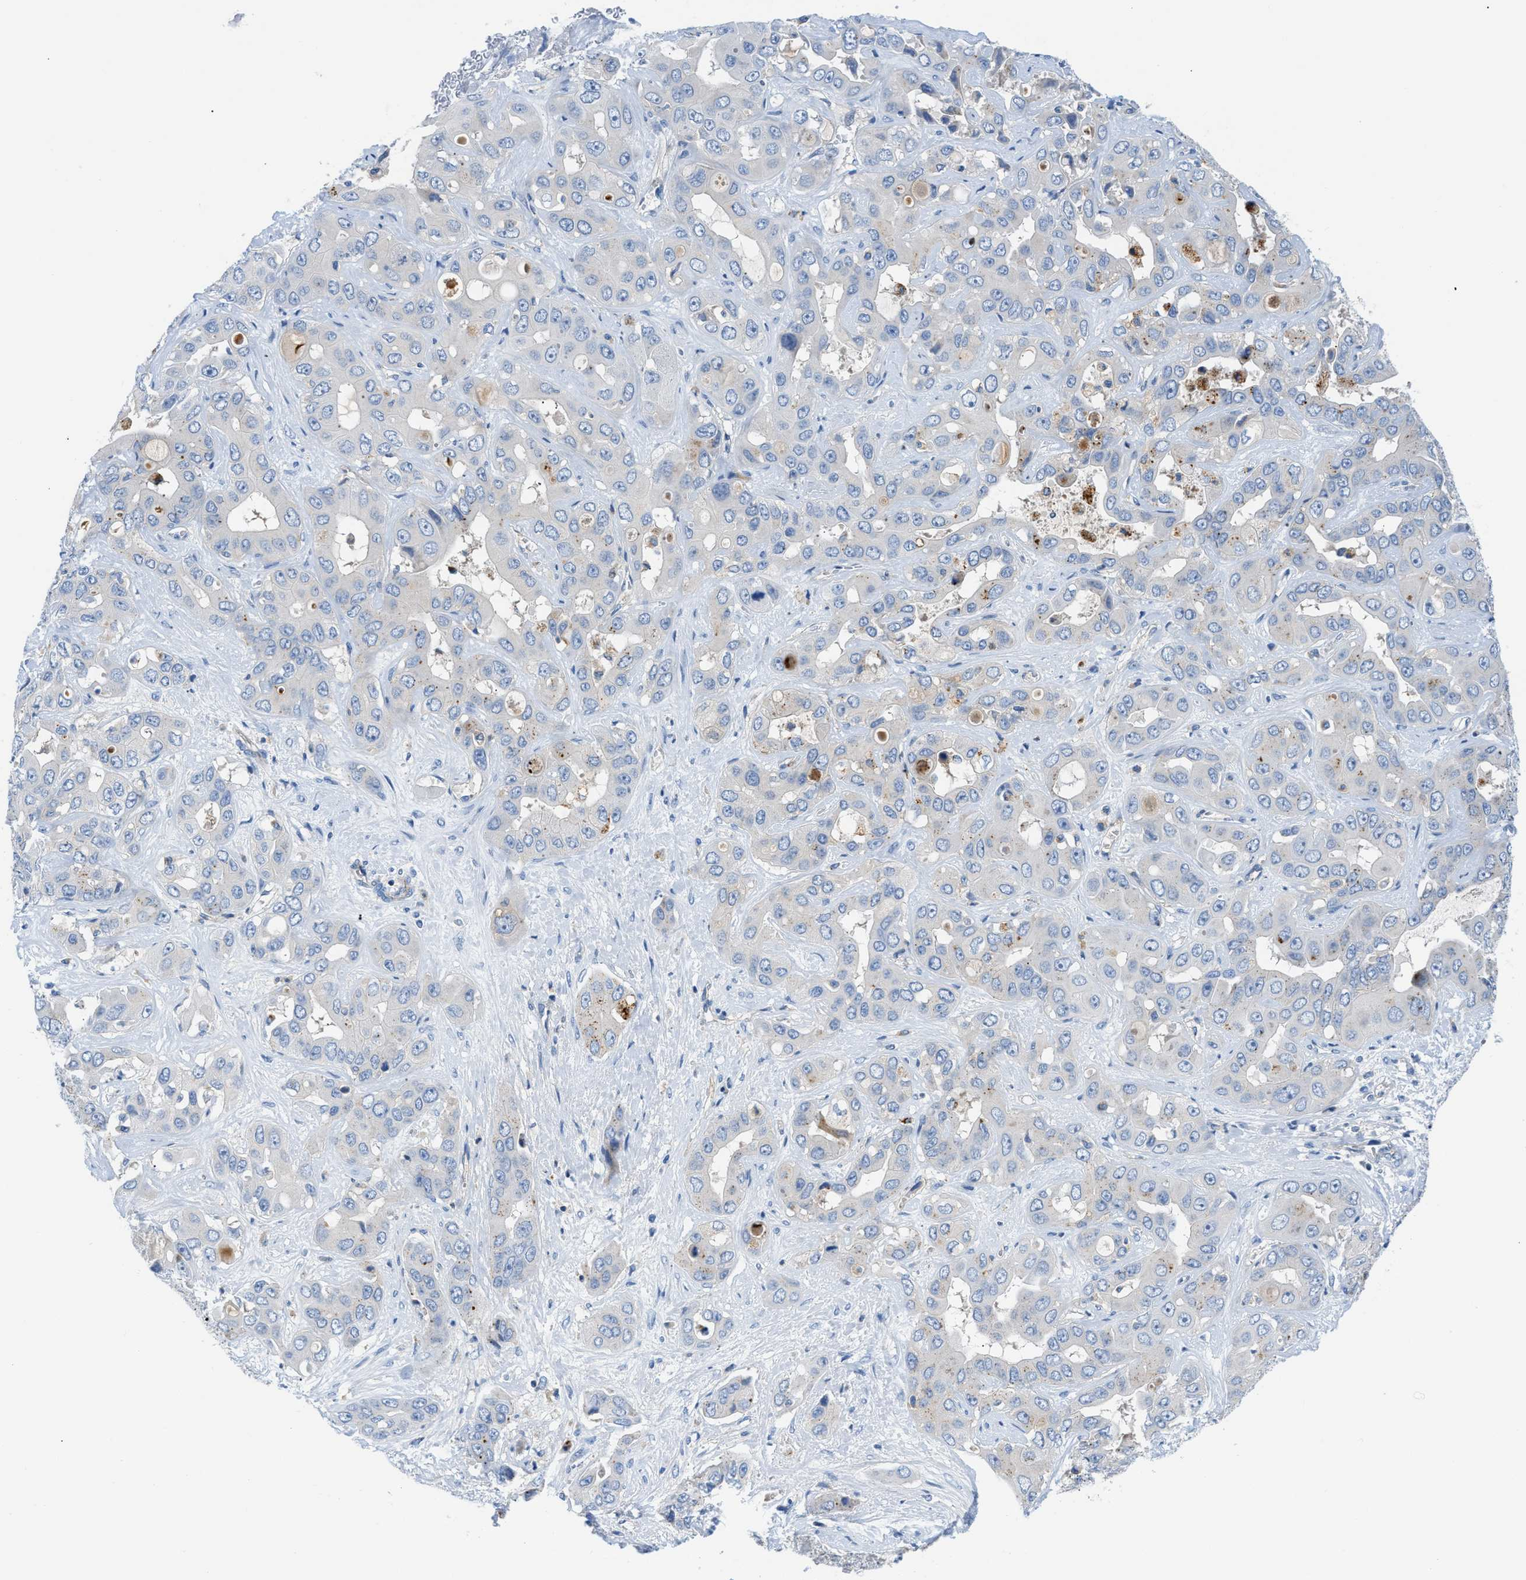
{"staining": {"intensity": "negative", "quantity": "none", "location": "none"}, "tissue": "liver cancer", "cell_type": "Tumor cells", "image_type": "cancer", "snomed": [{"axis": "morphology", "description": "Cholangiocarcinoma"}, {"axis": "topography", "description": "Liver"}], "caption": "Immunohistochemistry (IHC) of human liver cholangiocarcinoma exhibits no expression in tumor cells. (Brightfield microscopy of DAB immunohistochemistry at high magnification).", "gene": "ORAI1", "patient": {"sex": "female", "age": 52}}